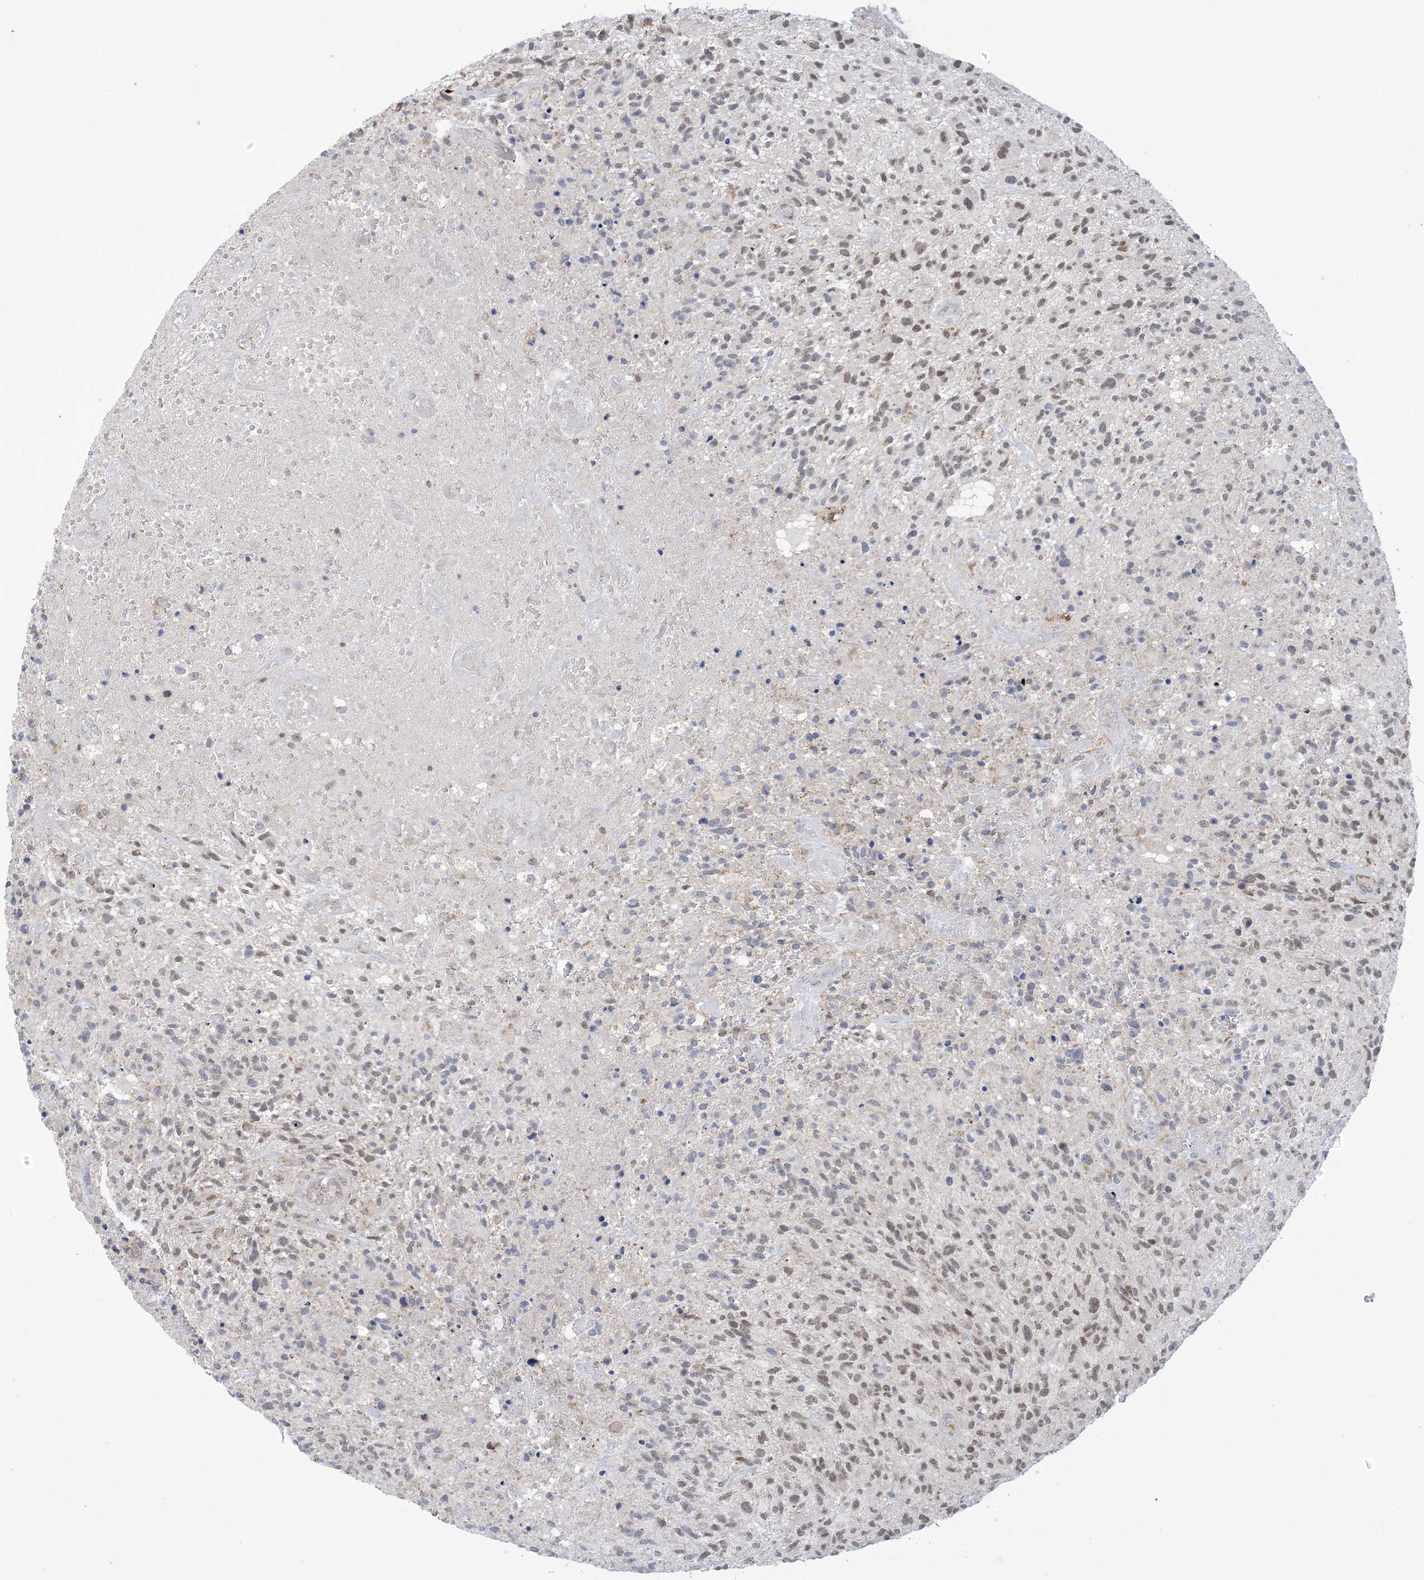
{"staining": {"intensity": "weak", "quantity": "25%-75%", "location": "nuclear"}, "tissue": "glioma", "cell_type": "Tumor cells", "image_type": "cancer", "snomed": [{"axis": "morphology", "description": "Glioma, malignant, High grade"}, {"axis": "topography", "description": "Brain"}], "caption": "Malignant glioma (high-grade) stained with a brown dye exhibits weak nuclear positive positivity in approximately 25%-75% of tumor cells.", "gene": "ZNF8", "patient": {"sex": "male", "age": 47}}